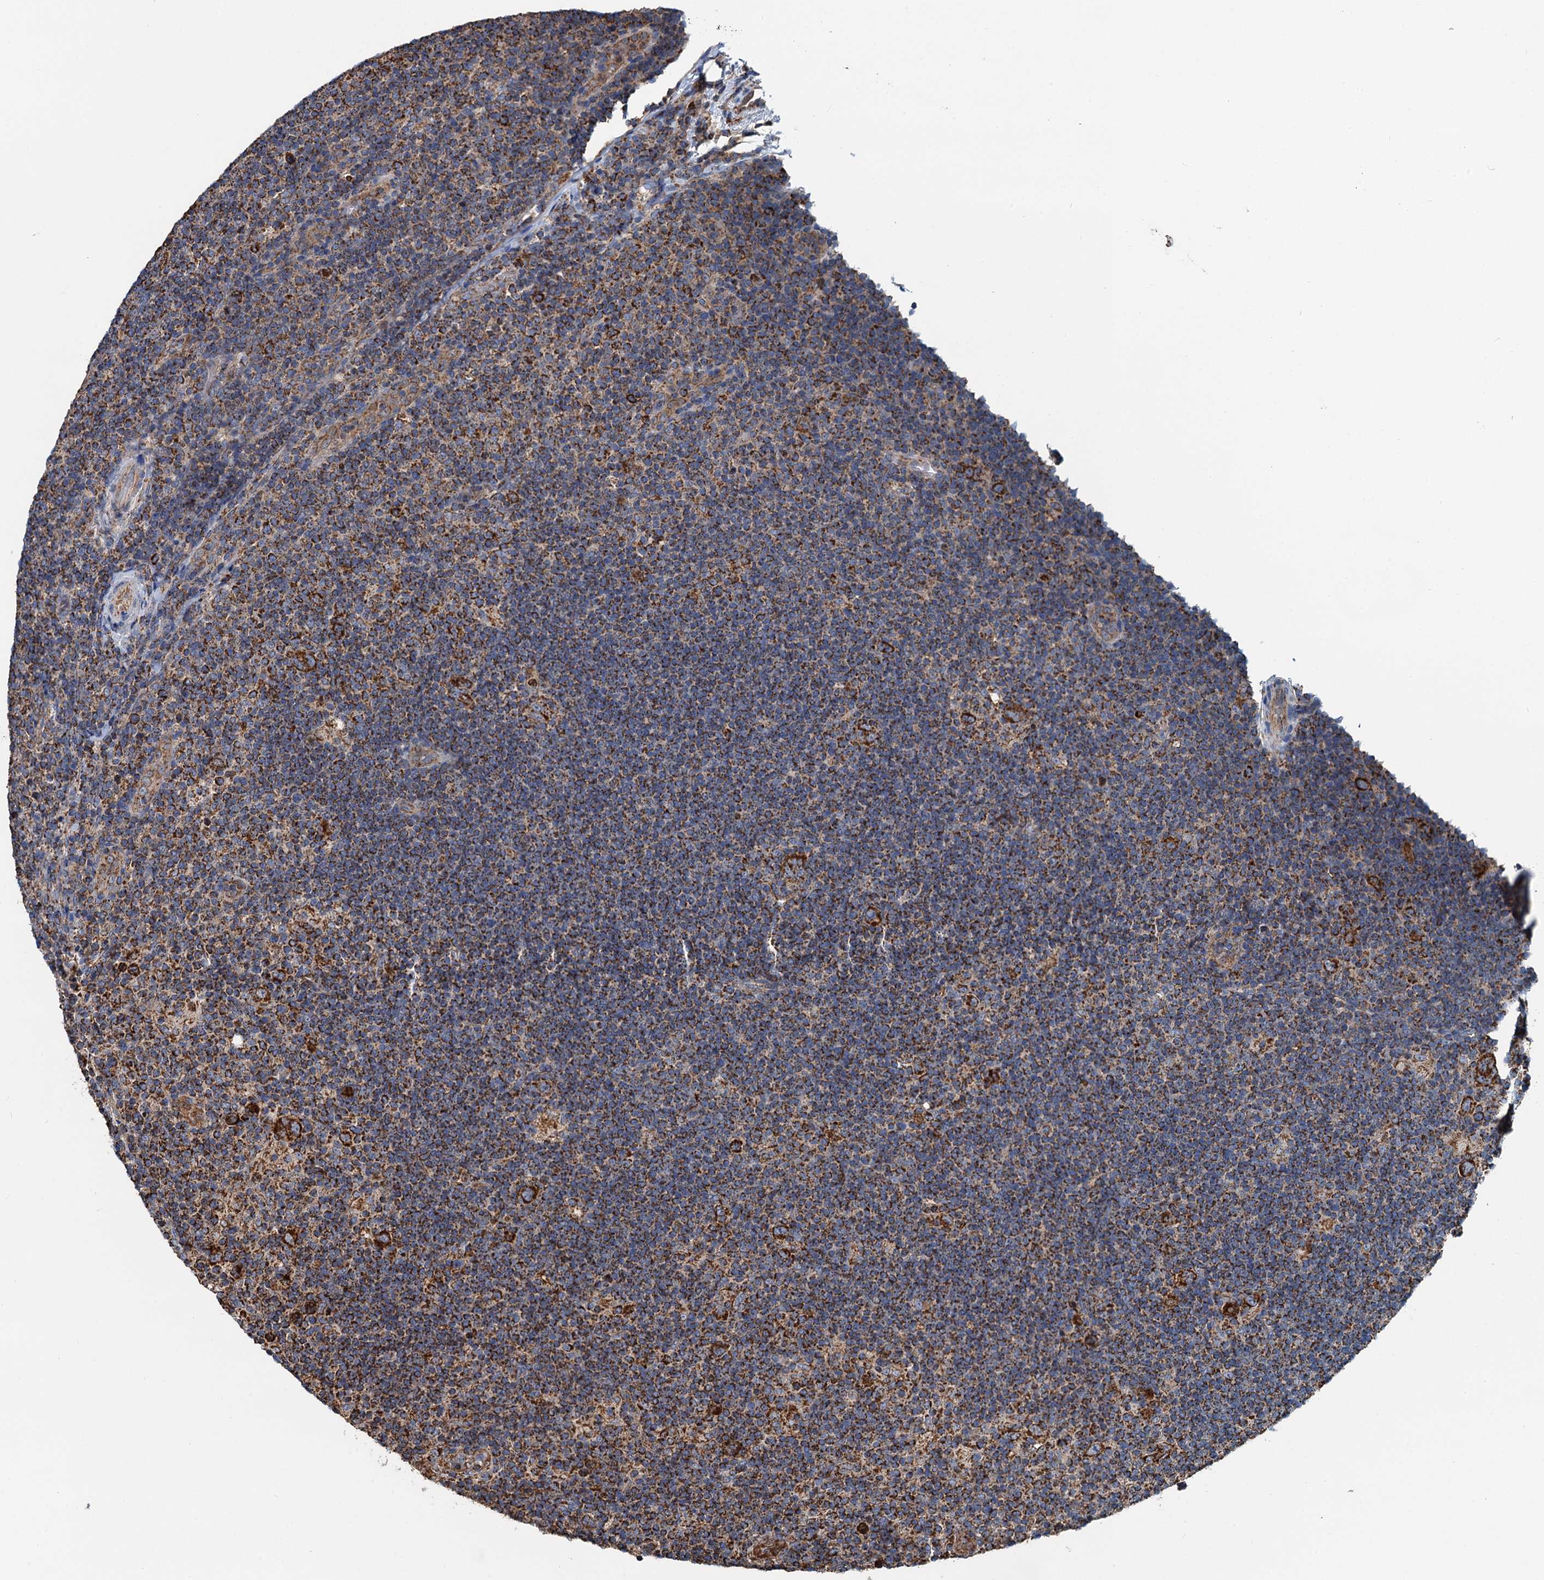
{"staining": {"intensity": "strong", "quantity": ">75%", "location": "cytoplasmic/membranous"}, "tissue": "lymphoma", "cell_type": "Tumor cells", "image_type": "cancer", "snomed": [{"axis": "morphology", "description": "Hodgkin's disease, NOS"}, {"axis": "topography", "description": "Lymph node"}], "caption": "Human Hodgkin's disease stained for a protein (brown) displays strong cytoplasmic/membranous positive staining in approximately >75% of tumor cells.", "gene": "AAGAB", "patient": {"sex": "female", "age": 57}}